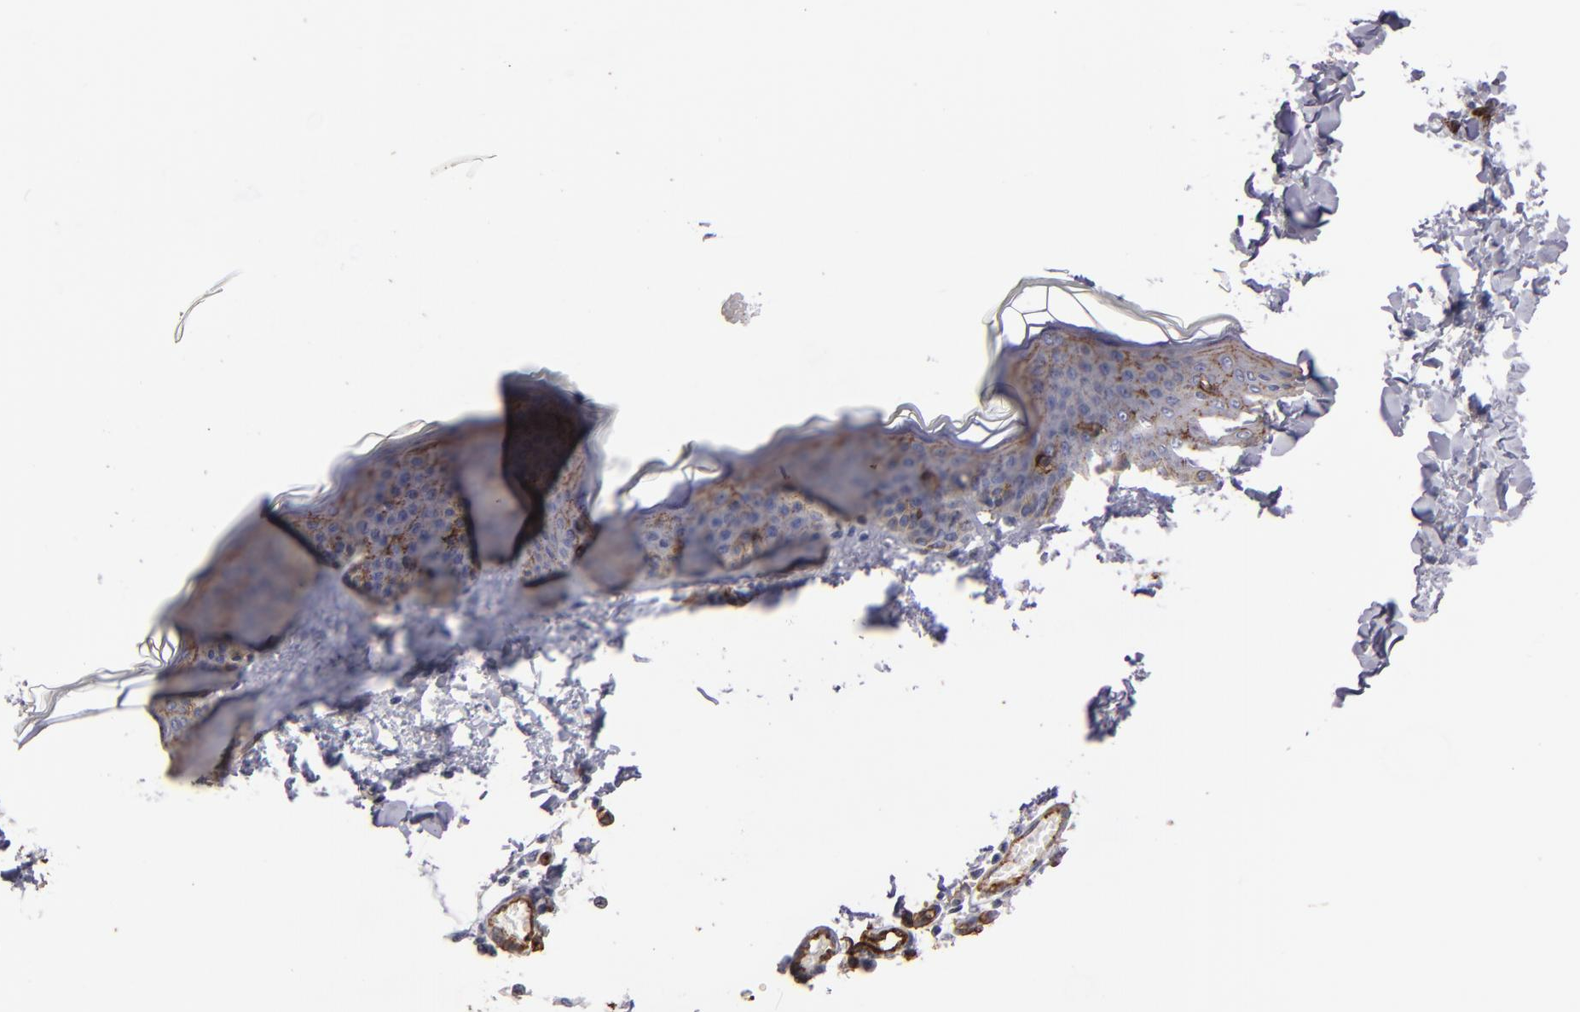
{"staining": {"intensity": "weak", "quantity": ">75%", "location": "cytoplasmic/membranous"}, "tissue": "skin", "cell_type": "Fibroblasts", "image_type": "normal", "snomed": [{"axis": "morphology", "description": "Normal tissue, NOS"}, {"axis": "topography", "description": "Skin"}], "caption": "DAB (3,3'-diaminobenzidine) immunohistochemical staining of benign human skin reveals weak cytoplasmic/membranous protein positivity in about >75% of fibroblasts. (DAB (3,3'-diaminobenzidine) IHC with brightfield microscopy, high magnification).", "gene": "CLDN5", "patient": {"sex": "female", "age": 17}}